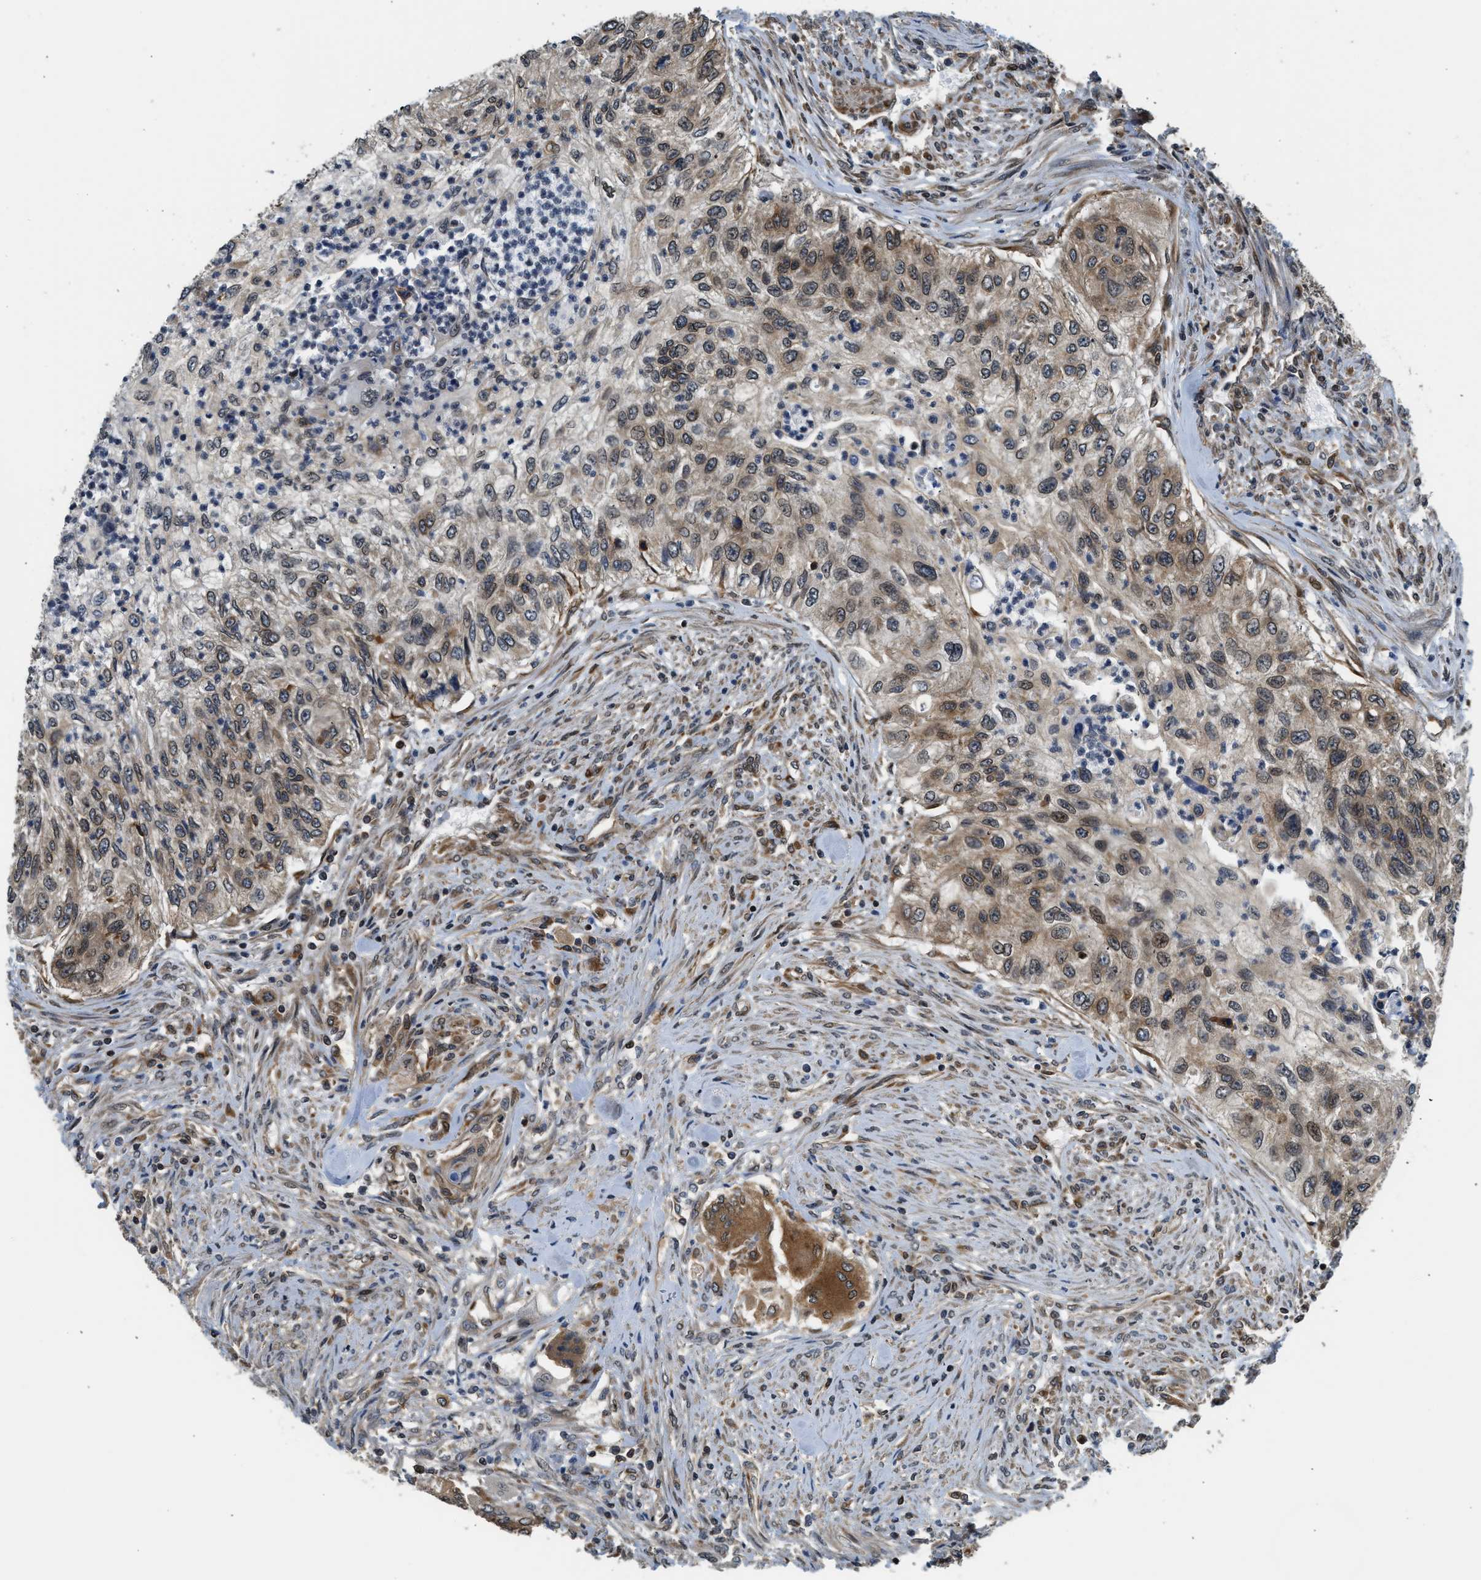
{"staining": {"intensity": "moderate", "quantity": "<25%", "location": "cytoplasmic/membranous"}, "tissue": "urothelial cancer", "cell_type": "Tumor cells", "image_type": "cancer", "snomed": [{"axis": "morphology", "description": "Urothelial carcinoma, High grade"}, {"axis": "topography", "description": "Urinary bladder"}], "caption": "Protein positivity by immunohistochemistry (IHC) reveals moderate cytoplasmic/membranous positivity in approximately <25% of tumor cells in urothelial cancer. (DAB (3,3'-diaminobenzidine) = brown stain, brightfield microscopy at high magnification).", "gene": "RETREG3", "patient": {"sex": "female", "age": 60}}